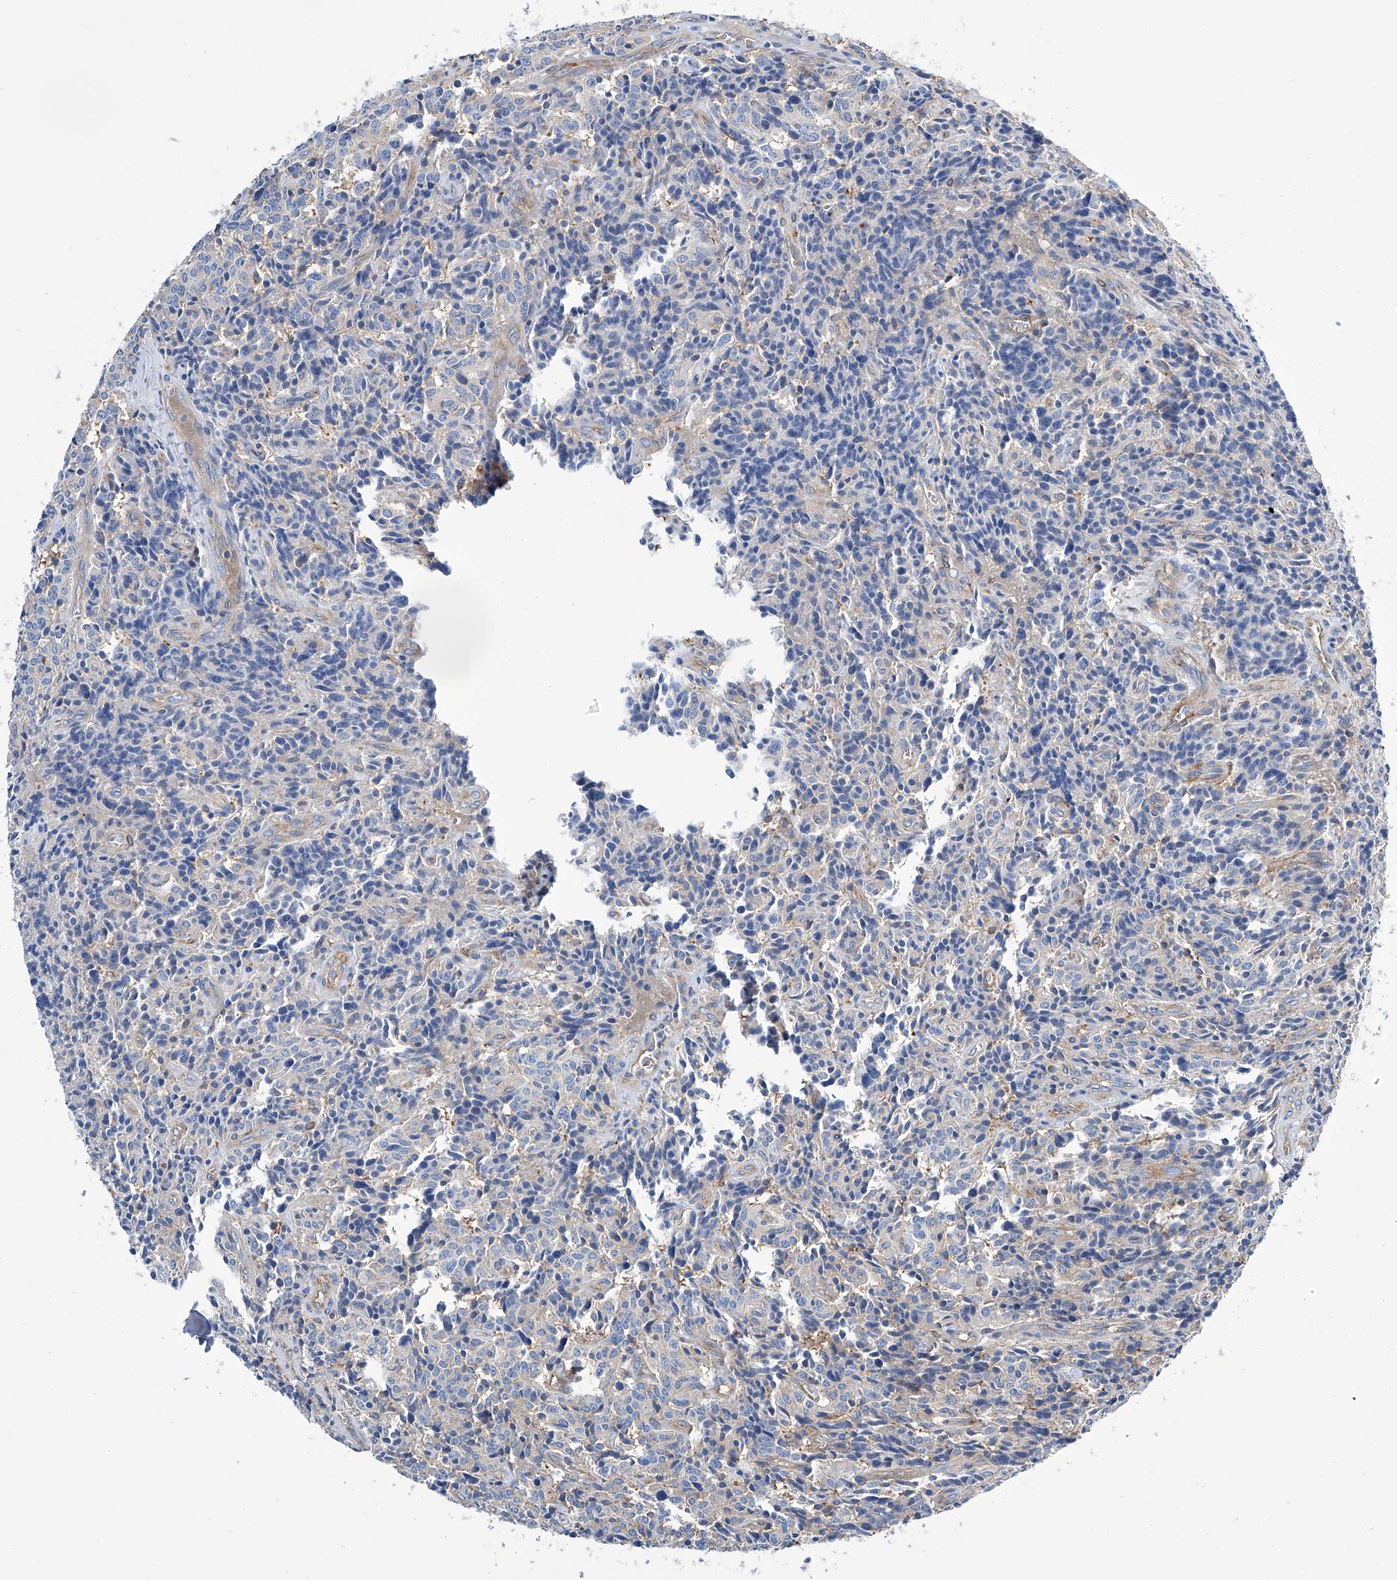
{"staining": {"intensity": "weak", "quantity": "<25%", "location": "cytoplasmic/membranous"}, "tissue": "carcinoid", "cell_type": "Tumor cells", "image_type": "cancer", "snomed": [{"axis": "morphology", "description": "Carcinoid, malignant, NOS"}, {"axis": "topography", "description": "Lung"}], "caption": "Protein analysis of carcinoid shows no significant expression in tumor cells. The staining is performed using DAB brown chromogen with nuclei counter-stained in using hematoxylin.", "gene": "GPT", "patient": {"sex": "female", "age": 46}}